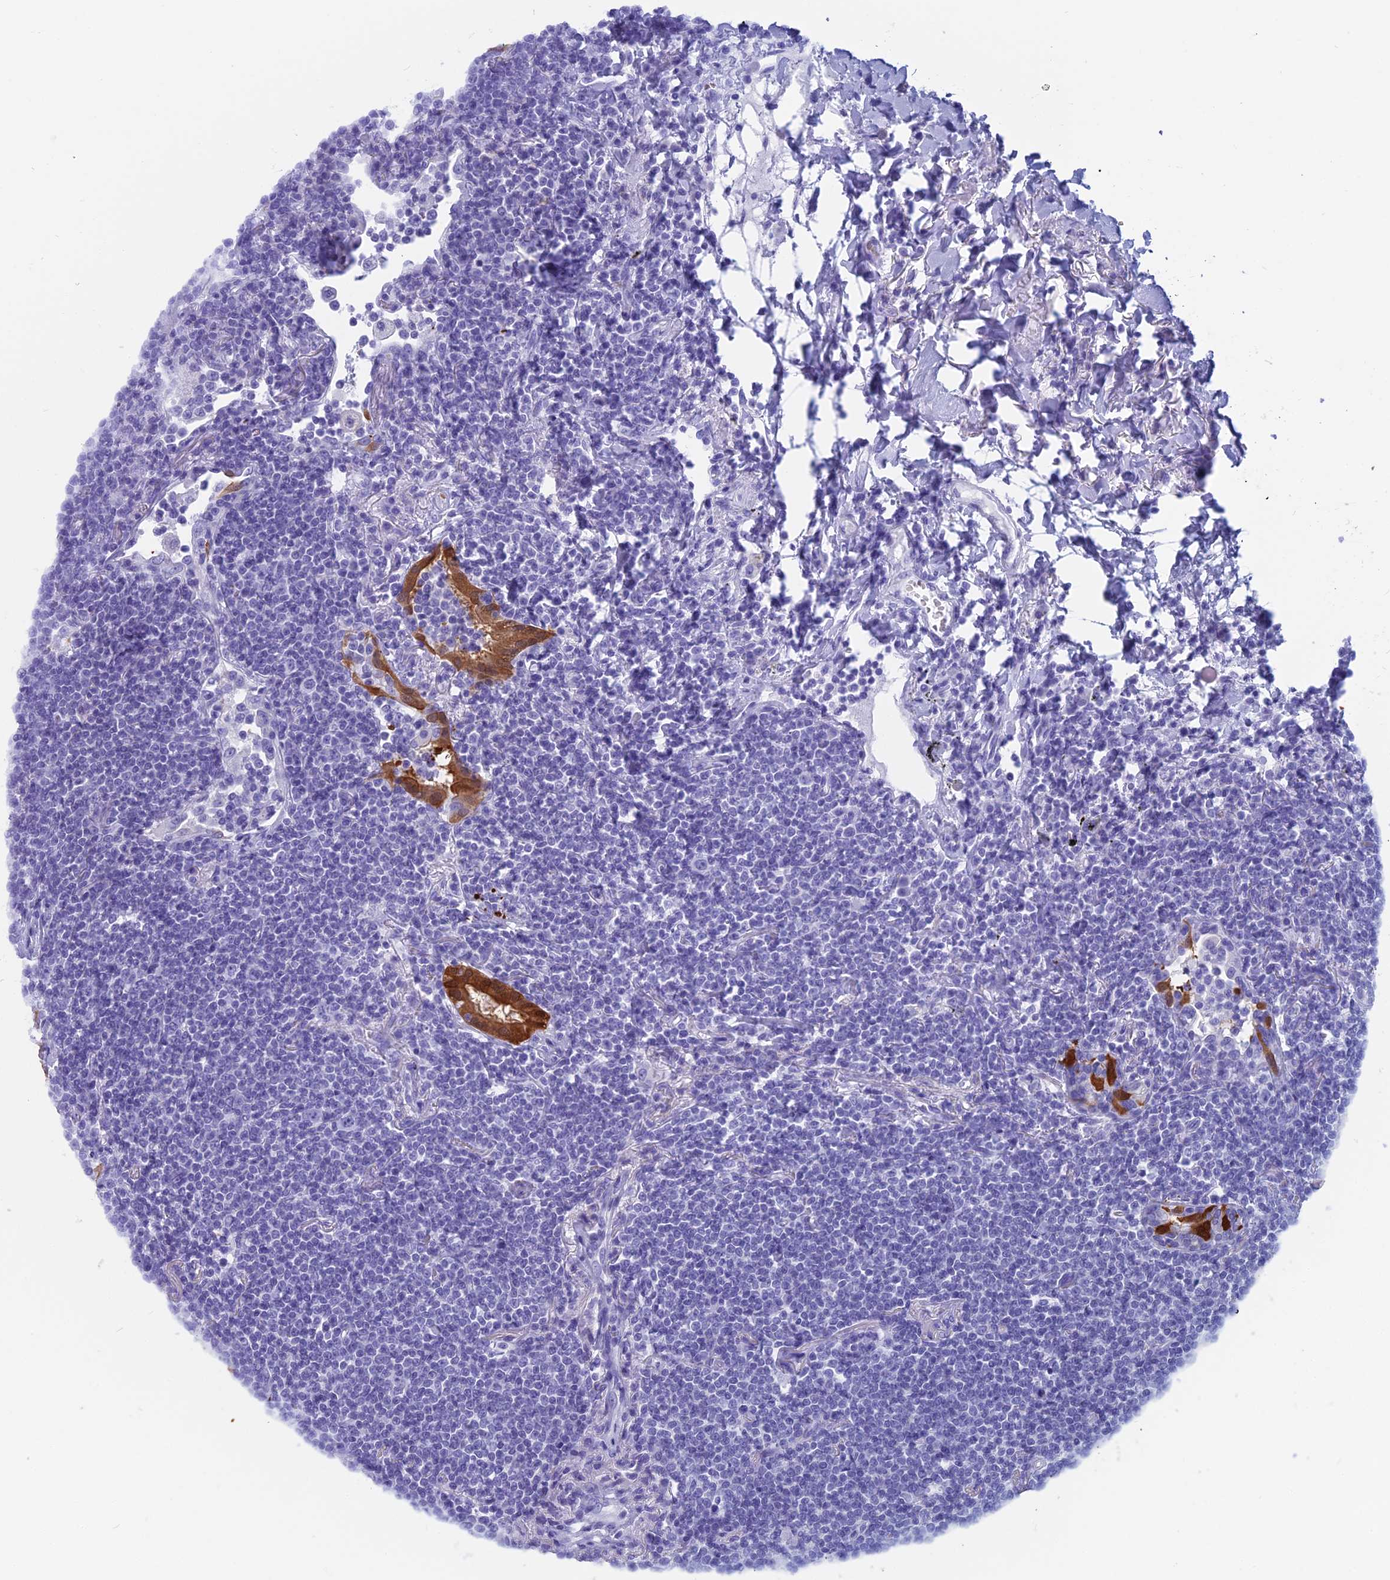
{"staining": {"intensity": "negative", "quantity": "none", "location": "none"}, "tissue": "lymphoma", "cell_type": "Tumor cells", "image_type": "cancer", "snomed": [{"axis": "morphology", "description": "Malignant lymphoma, non-Hodgkin's type, Low grade"}, {"axis": "topography", "description": "Lung"}], "caption": "This is a histopathology image of immunohistochemistry (IHC) staining of low-grade malignant lymphoma, non-Hodgkin's type, which shows no staining in tumor cells.", "gene": "CAPS", "patient": {"sex": "female", "age": 71}}